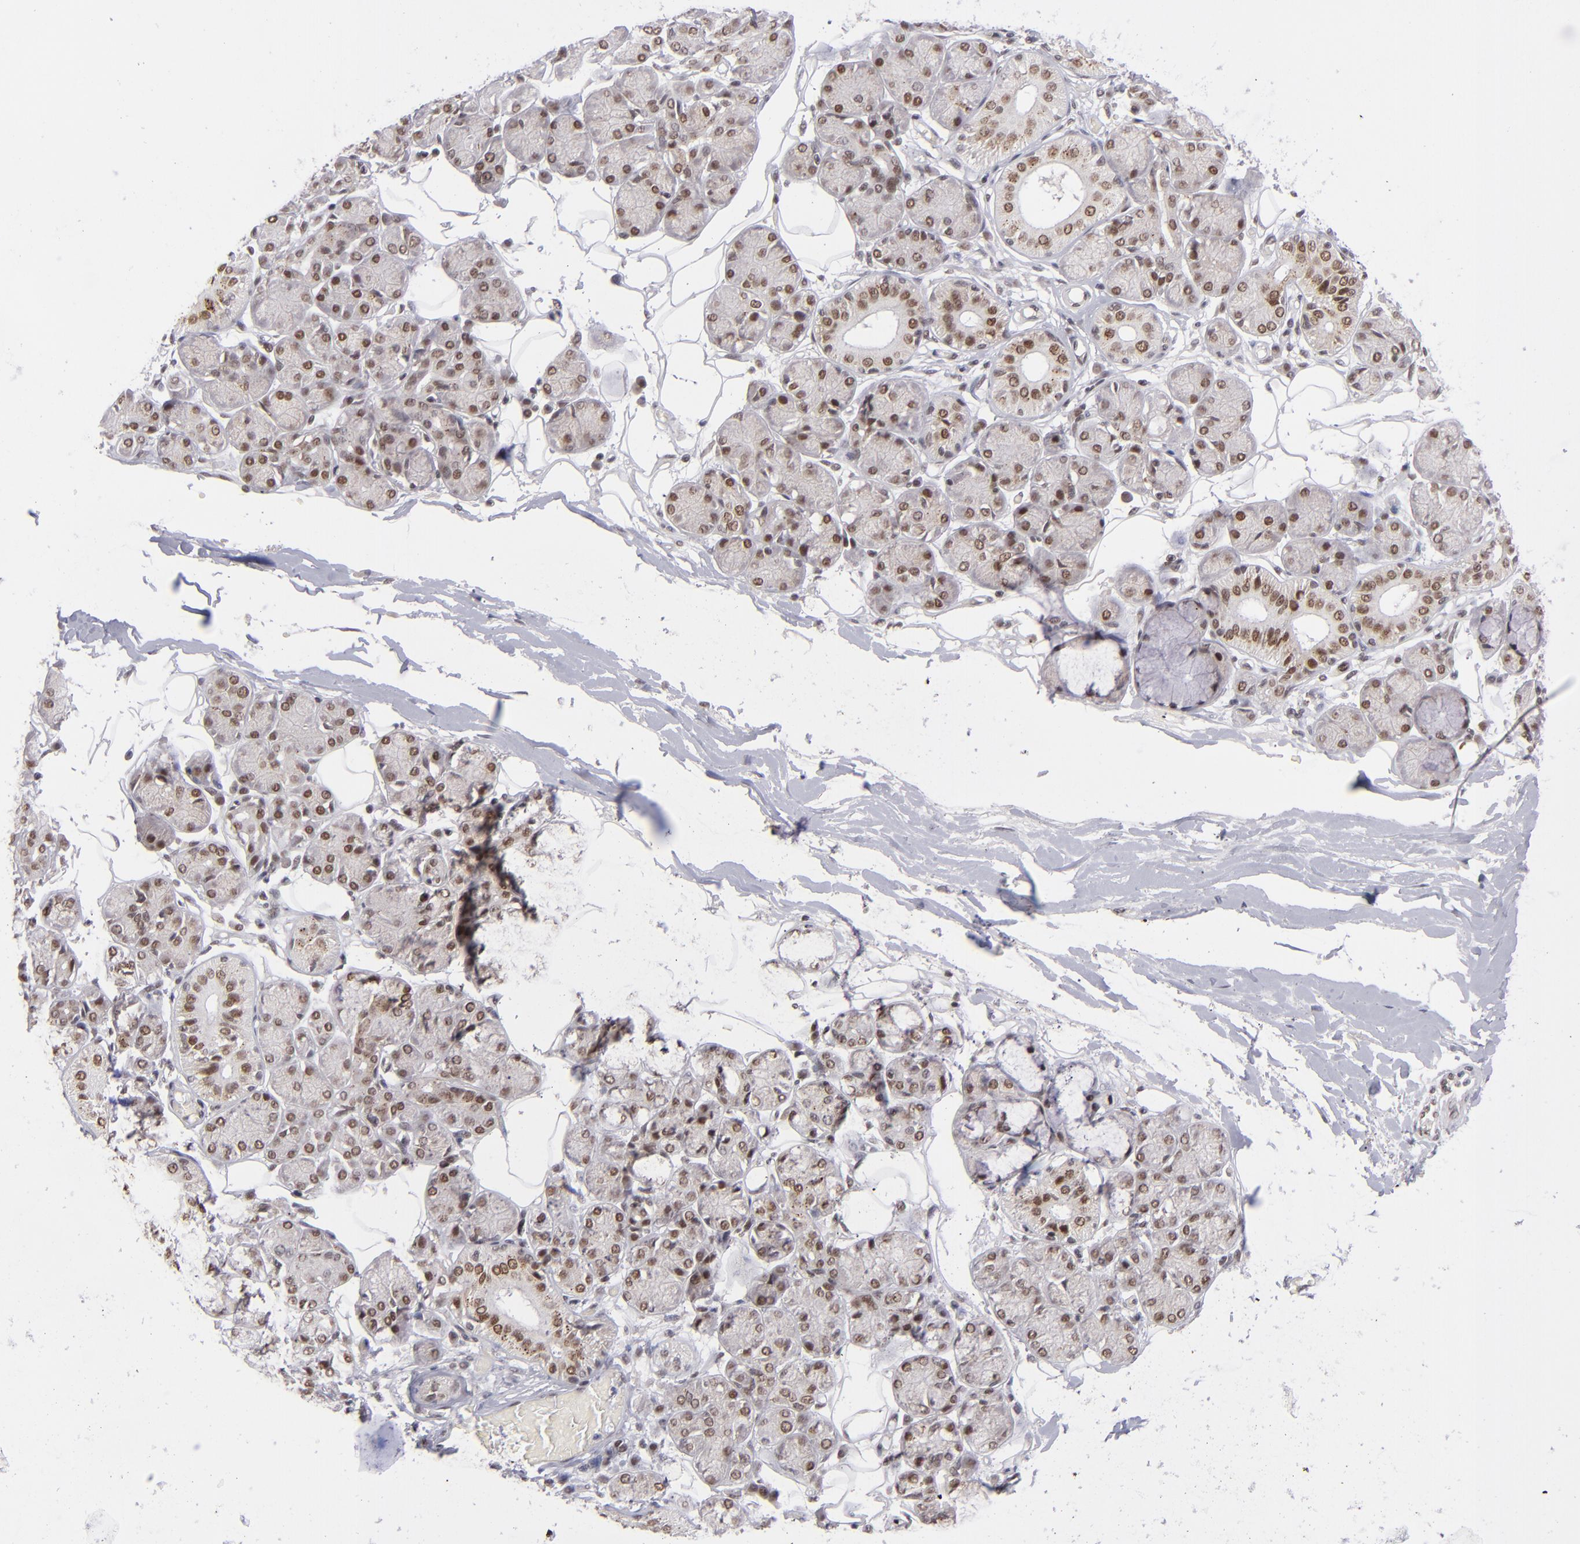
{"staining": {"intensity": "moderate", "quantity": ">75%", "location": "nuclear"}, "tissue": "salivary gland", "cell_type": "Glandular cells", "image_type": "normal", "snomed": [{"axis": "morphology", "description": "Normal tissue, NOS"}, {"axis": "topography", "description": "Salivary gland"}], "caption": "This image exhibits immunohistochemistry (IHC) staining of unremarkable human salivary gland, with medium moderate nuclear positivity in approximately >75% of glandular cells.", "gene": "MLLT3", "patient": {"sex": "male", "age": 54}}